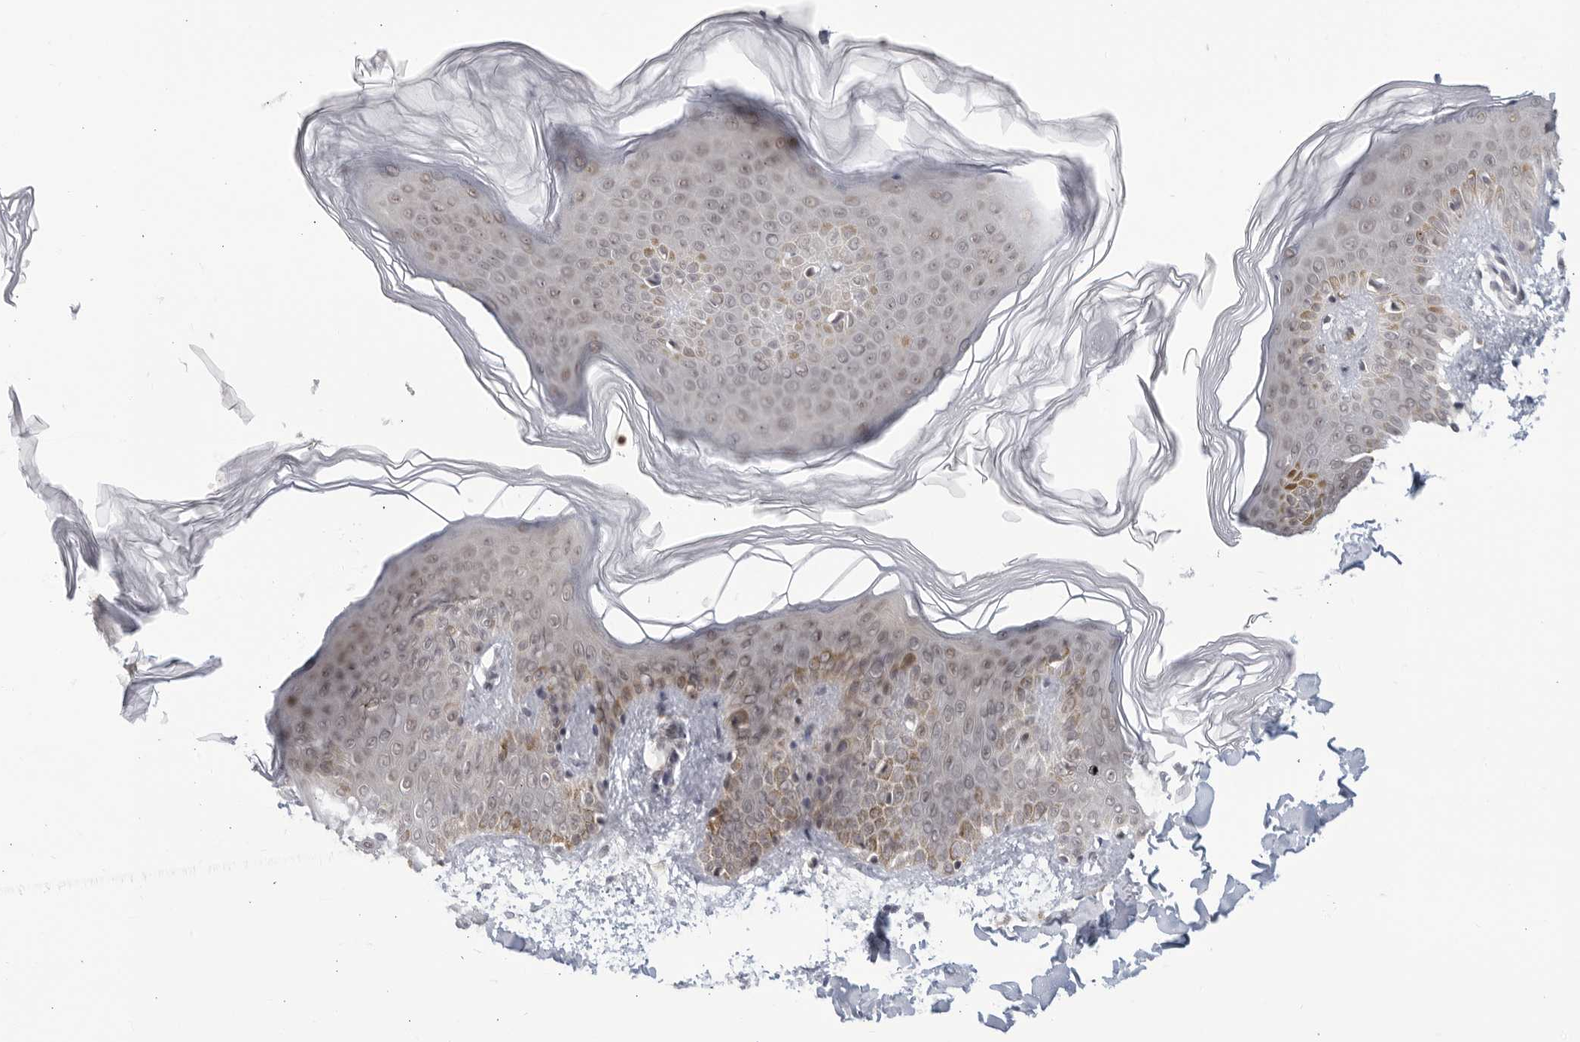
{"staining": {"intensity": "negative", "quantity": "none", "location": "none"}, "tissue": "skin", "cell_type": "Fibroblasts", "image_type": "normal", "snomed": [{"axis": "morphology", "description": "Normal tissue, NOS"}, {"axis": "morphology", "description": "Neoplasm, benign, NOS"}, {"axis": "topography", "description": "Skin"}, {"axis": "topography", "description": "Soft tissue"}], "caption": "A micrograph of skin stained for a protein exhibits no brown staining in fibroblasts. (DAB (3,3'-diaminobenzidine) immunohistochemistry, high magnification).", "gene": "CC2D1B", "patient": {"sex": "male", "age": 26}}